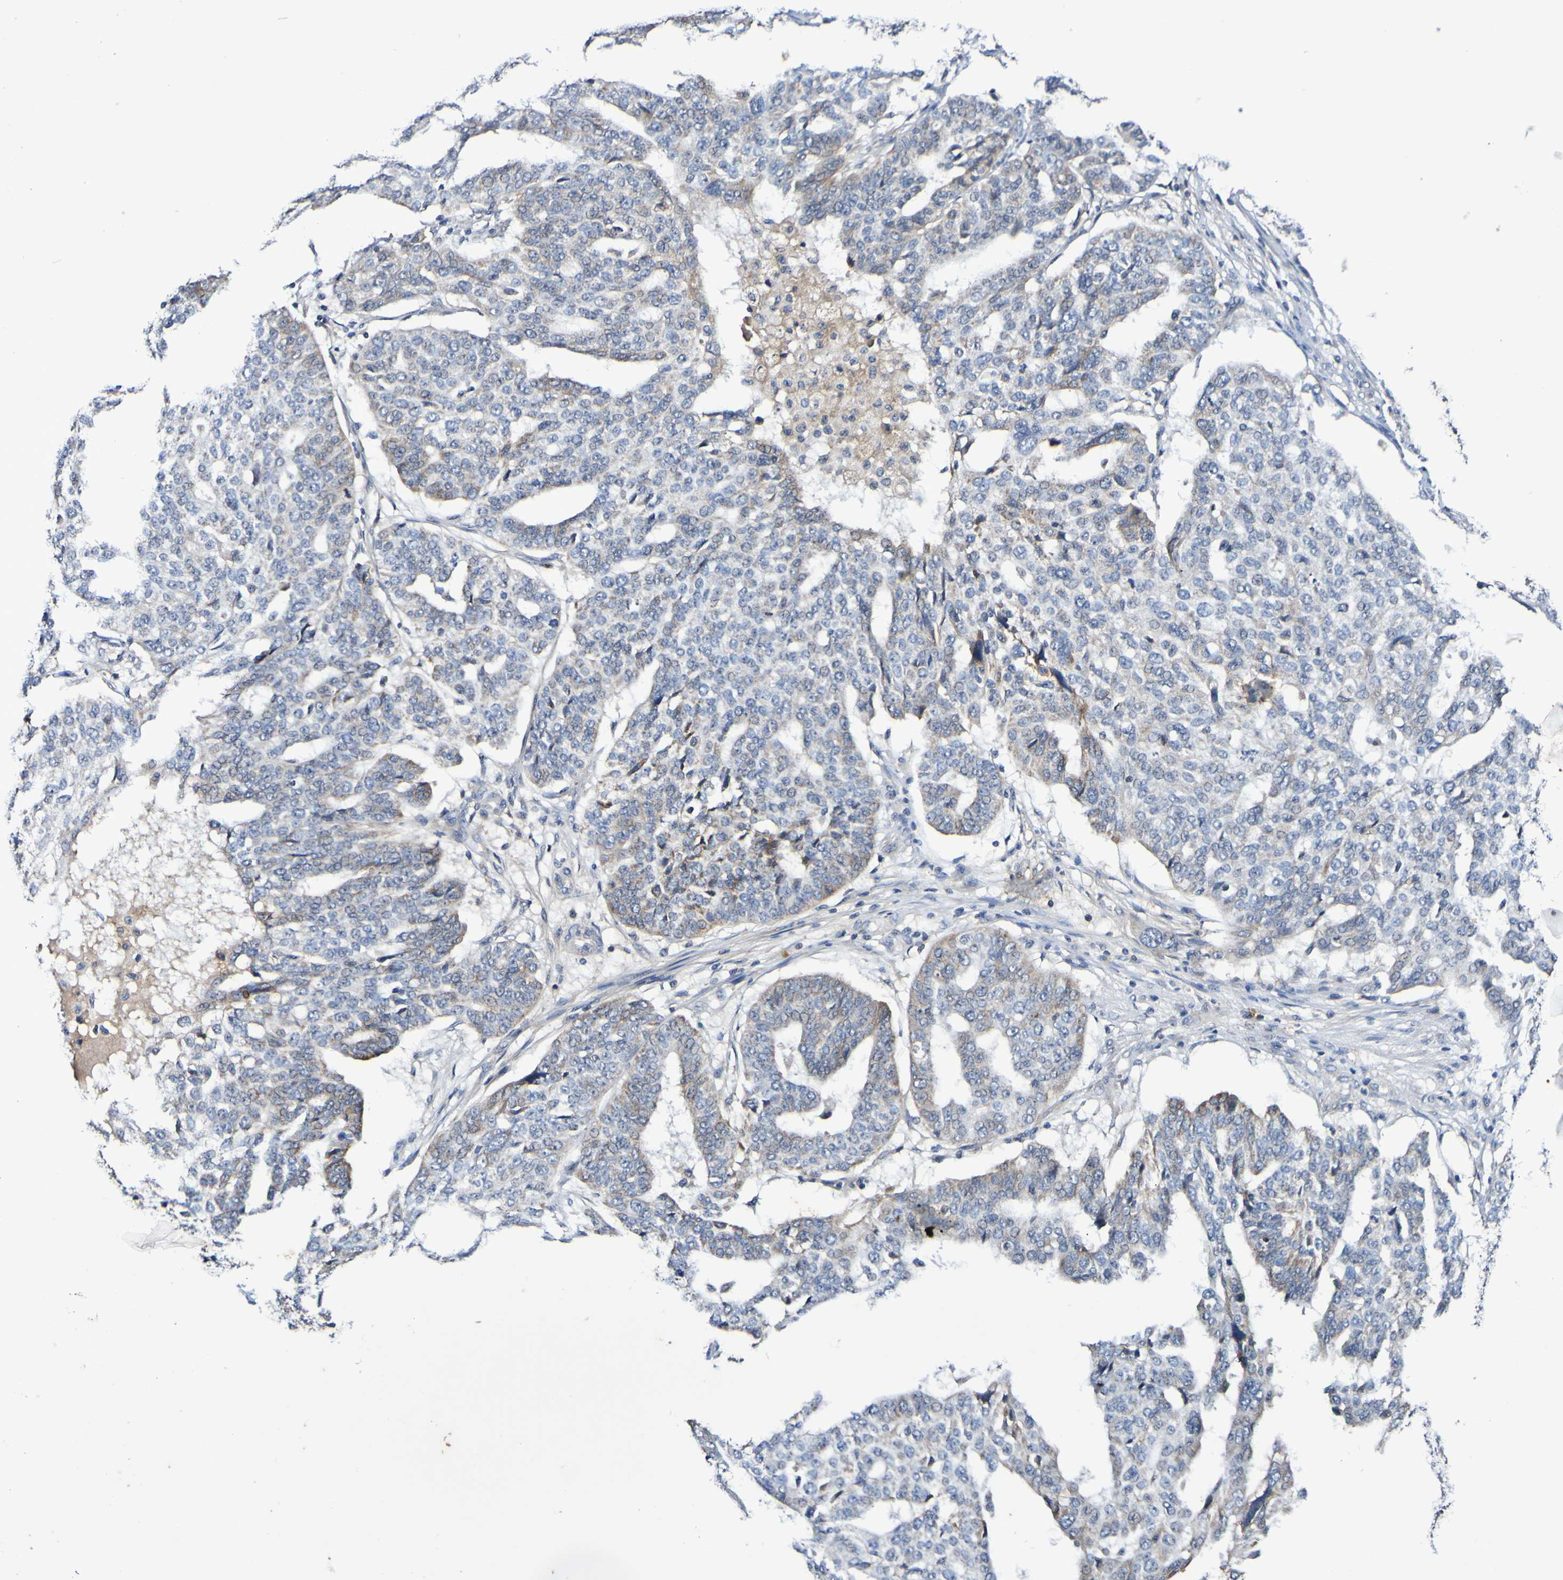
{"staining": {"intensity": "negative", "quantity": "none", "location": "none"}, "tissue": "ovarian cancer", "cell_type": "Tumor cells", "image_type": "cancer", "snomed": [{"axis": "morphology", "description": "Cystadenocarcinoma, serous, NOS"}, {"axis": "topography", "description": "Ovary"}], "caption": "The photomicrograph shows no significant positivity in tumor cells of serous cystadenocarcinoma (ovarian).", "gene": "PTP4A2", "patient": {"sex": "female", "age": 59}}